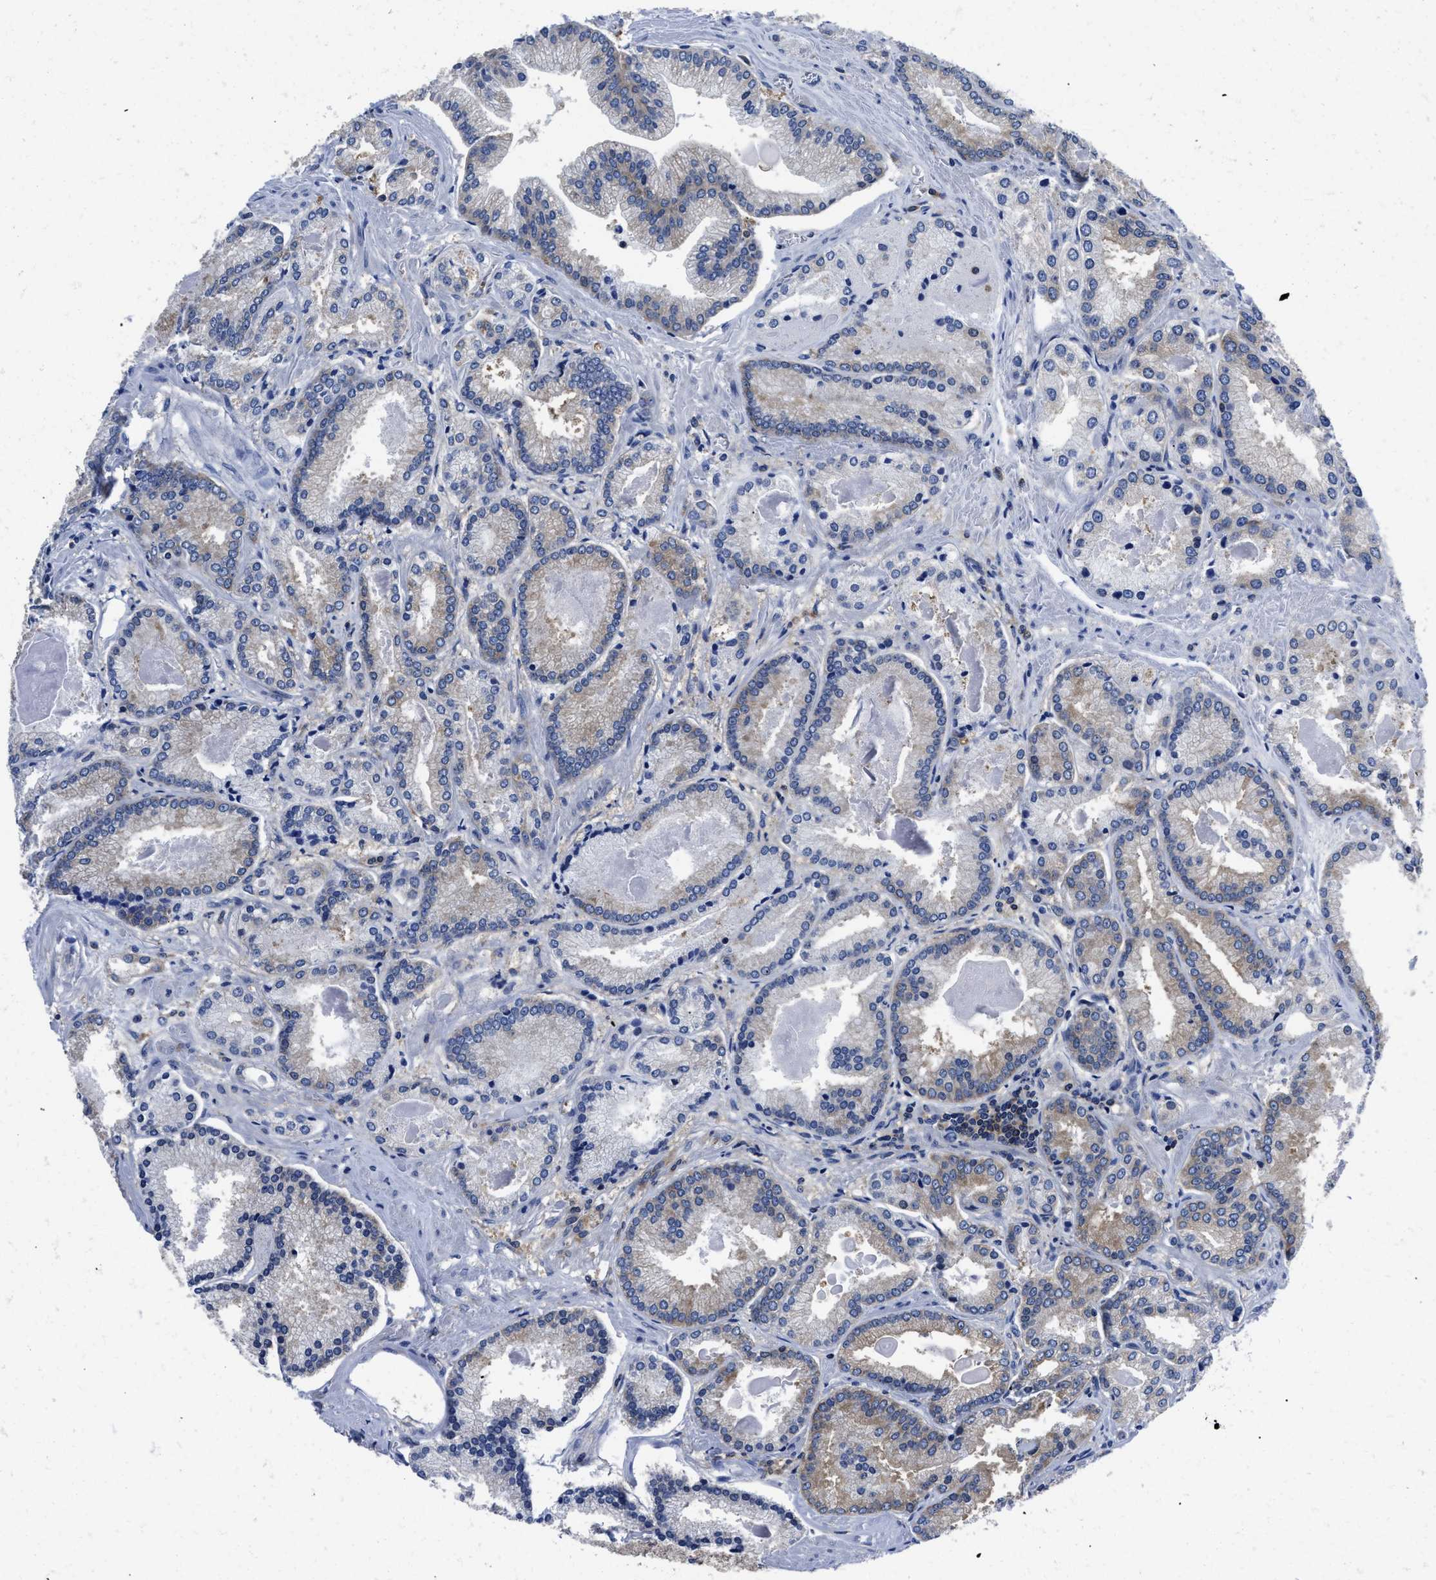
{"staining": {"intensity": "moderate", "quantity": ">75%", "location": "cytoplasmic/membranous"}, "tissue": "prostate cancer", "cell_type": "Tumor cells", "image_type": "cancer", "snomed": [{"axis": "morphology", "description": "Adenocarcinoma, Low grade"}, {"axis": "topography", "description": "Prostate"}], "caption": "This image shows immunohistochemistry (IHC) staining of human prostate cancer, with medium moderate cytoplasmic/membranous expression in approximately >75% of tumor cells.", "gene": "YARS1", "patient": {"sex": "male", "age": 59}}